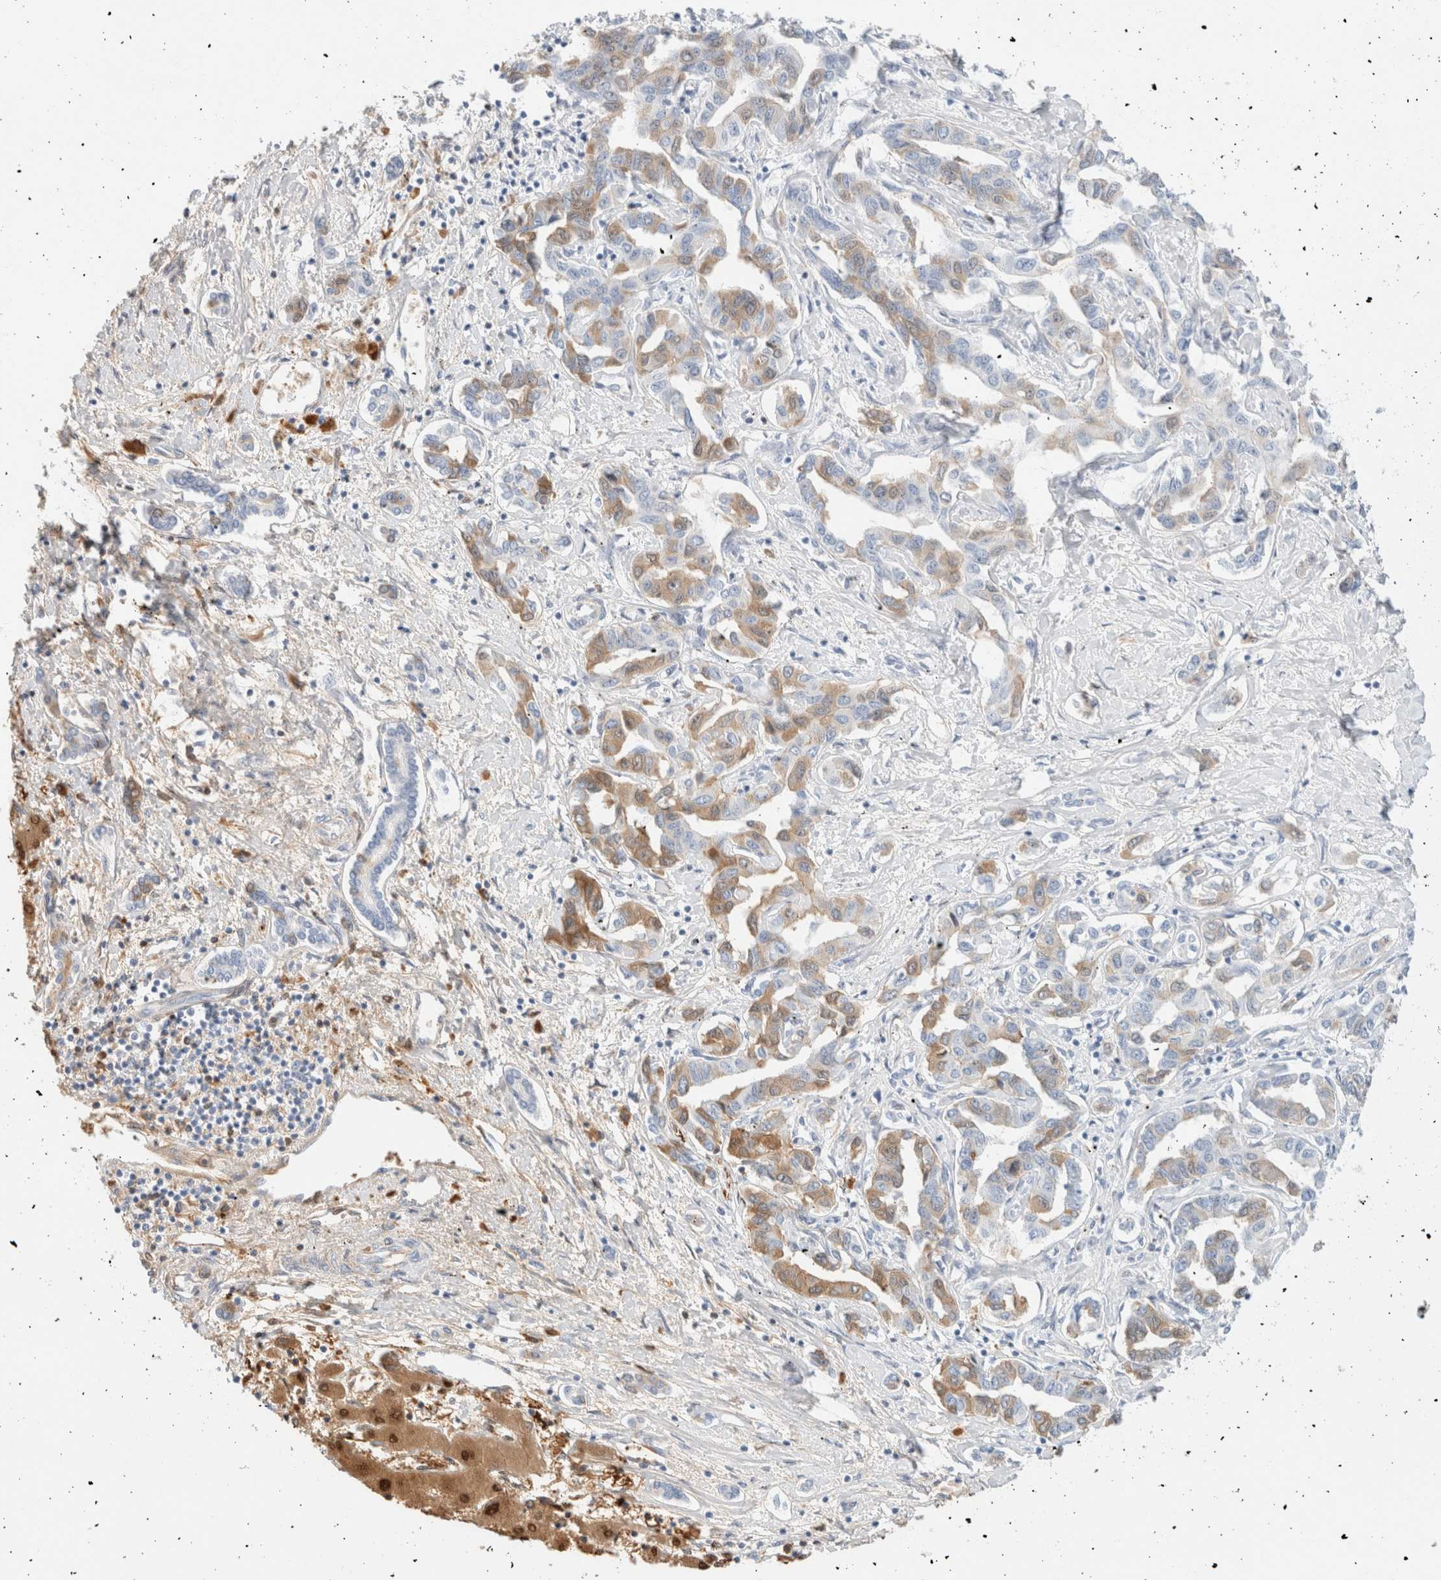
{"staining": {"intensity": "moderate", "quantity": "<25%", "location": "cytoplasmic/membranous"}, "tissue": "liver cancer", "cell_type": "Tumor cells", "image_type": "cancer", "snomed": [{"axis": "morphology", "description": "Cholangiocarcinoma"}, {"axis": "topography", "description": "Liver"}], "caption": "A micrograph of cholangiocarcinoma (liver) stained for a protein reveals moderate cytoplasmic/membranous brown staining in tumor cells.", "gene": "ARG1", "patient": {"sex": "male", "age": 59}}